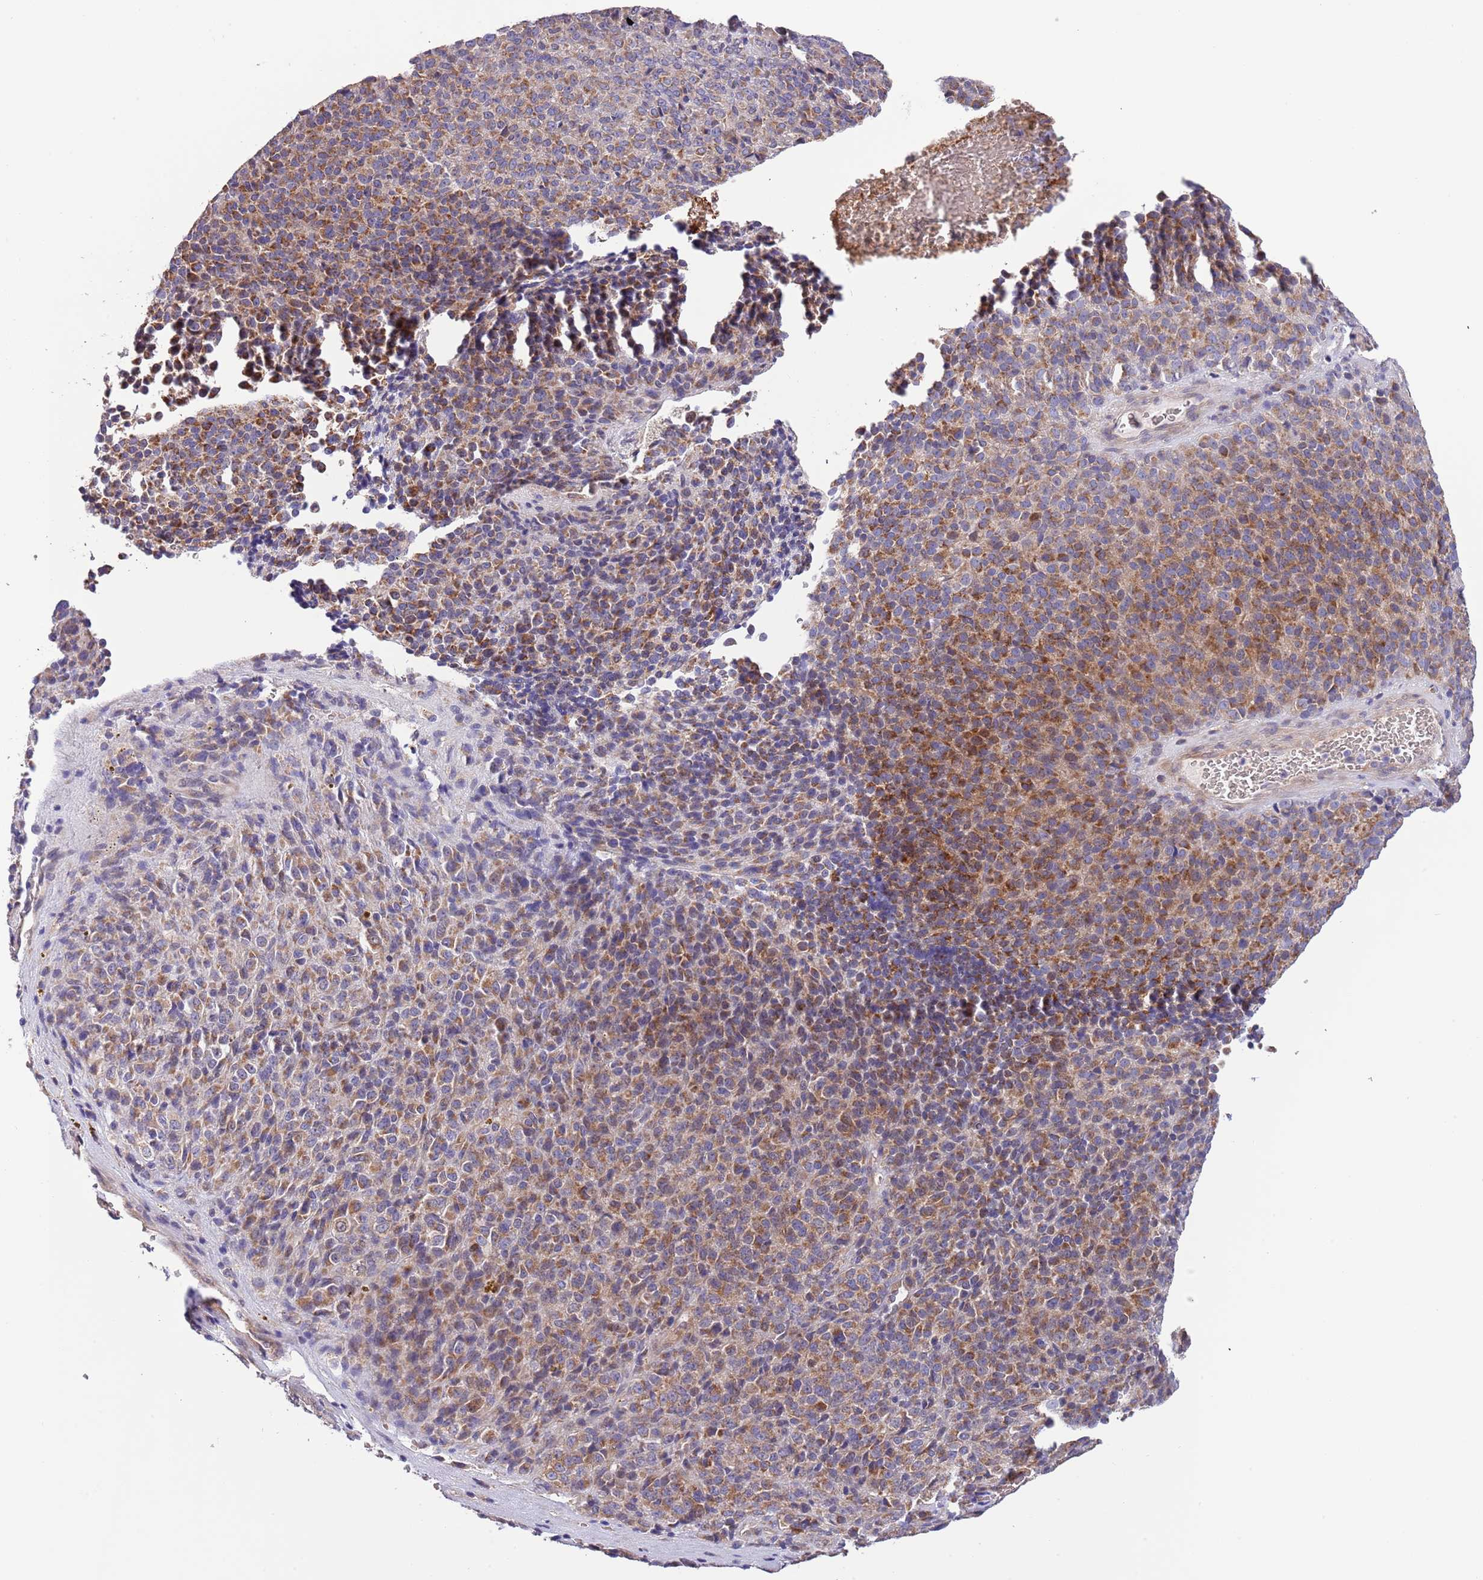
{"staining": {"intensity": "moderate", "quantity": ">75%", "location": "cytoplasmic/membranous"}, "tissue": "melanoma", "cell_type": "Tumor cells", "image_type": "cancer", "snomed": [{"axis": "morphology", "description": "Malignant melanoma, Metastatic site"}, {"axis": "topography", "description": "Brain"}], "caption": "Malignant melanoma (metastatic site) stained with IHC exhibits moderate cytoplasmic/membranous expression in approximately >75% of tumor cells.", "gene": "LIPJ", "patient": {"sex": "female", "age": 56}}